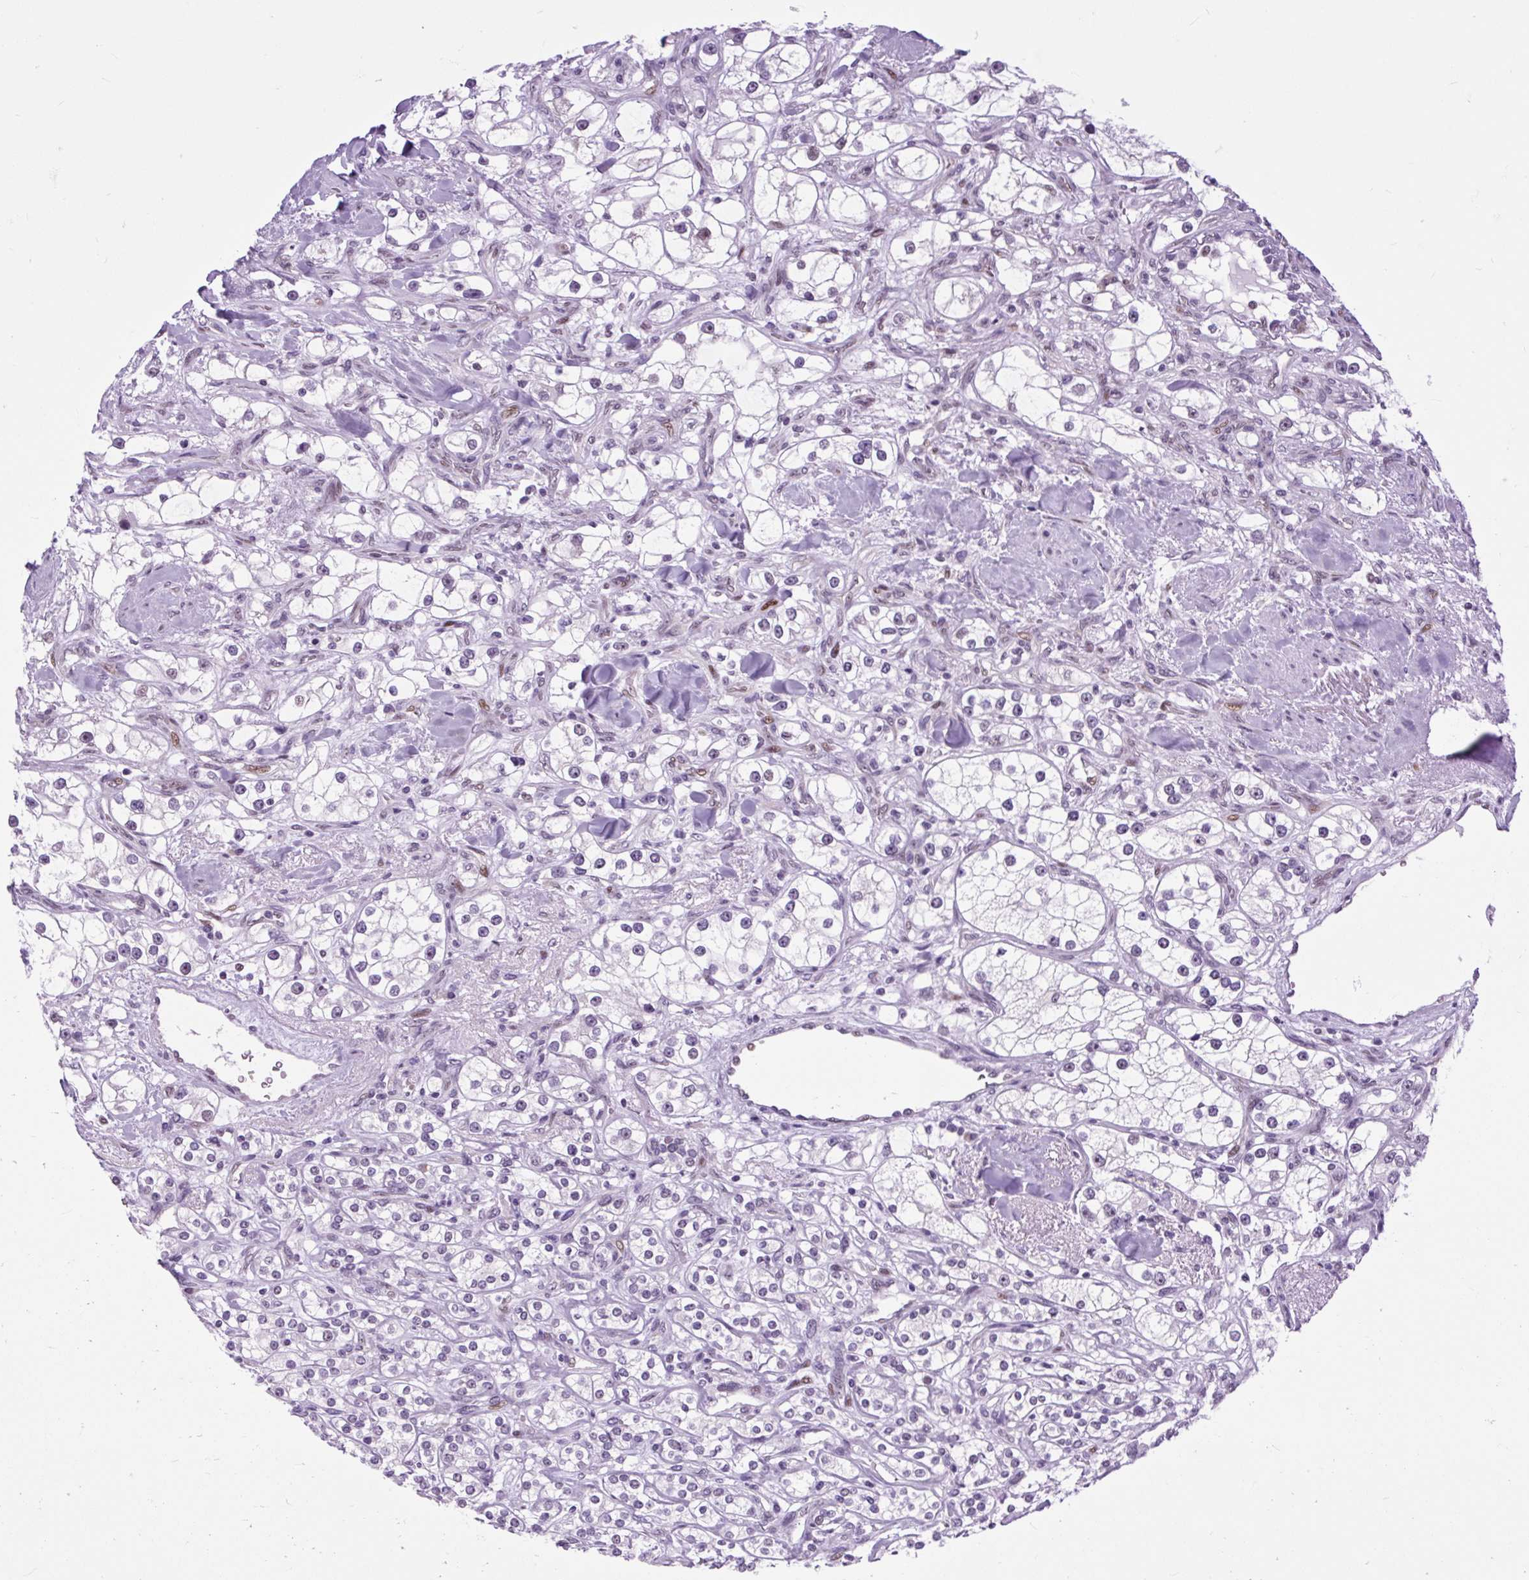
{"staining": {"intensity": "weak", "quantity": "<25%", "location": "nuclear"}, "tissue": "renal cancer", "cell_type": "Tumor cells", "image_type": "cancer", "snomed": [{"axis": "morphology", "description": "Adenocarcinoma, NOS"}, {"axis": "topography", "description": "Kidney"}], "caption": "Immunohistochemistry image of human renal cancer stained for a protein (brown), which exhibits no positivity in tumor cells. The staining is performed using DAB brown chromogen with nuclei counter-stained in using hematoxylin.", "gene": "CLK2", "patient": {"sex": "male", "age": 77}}